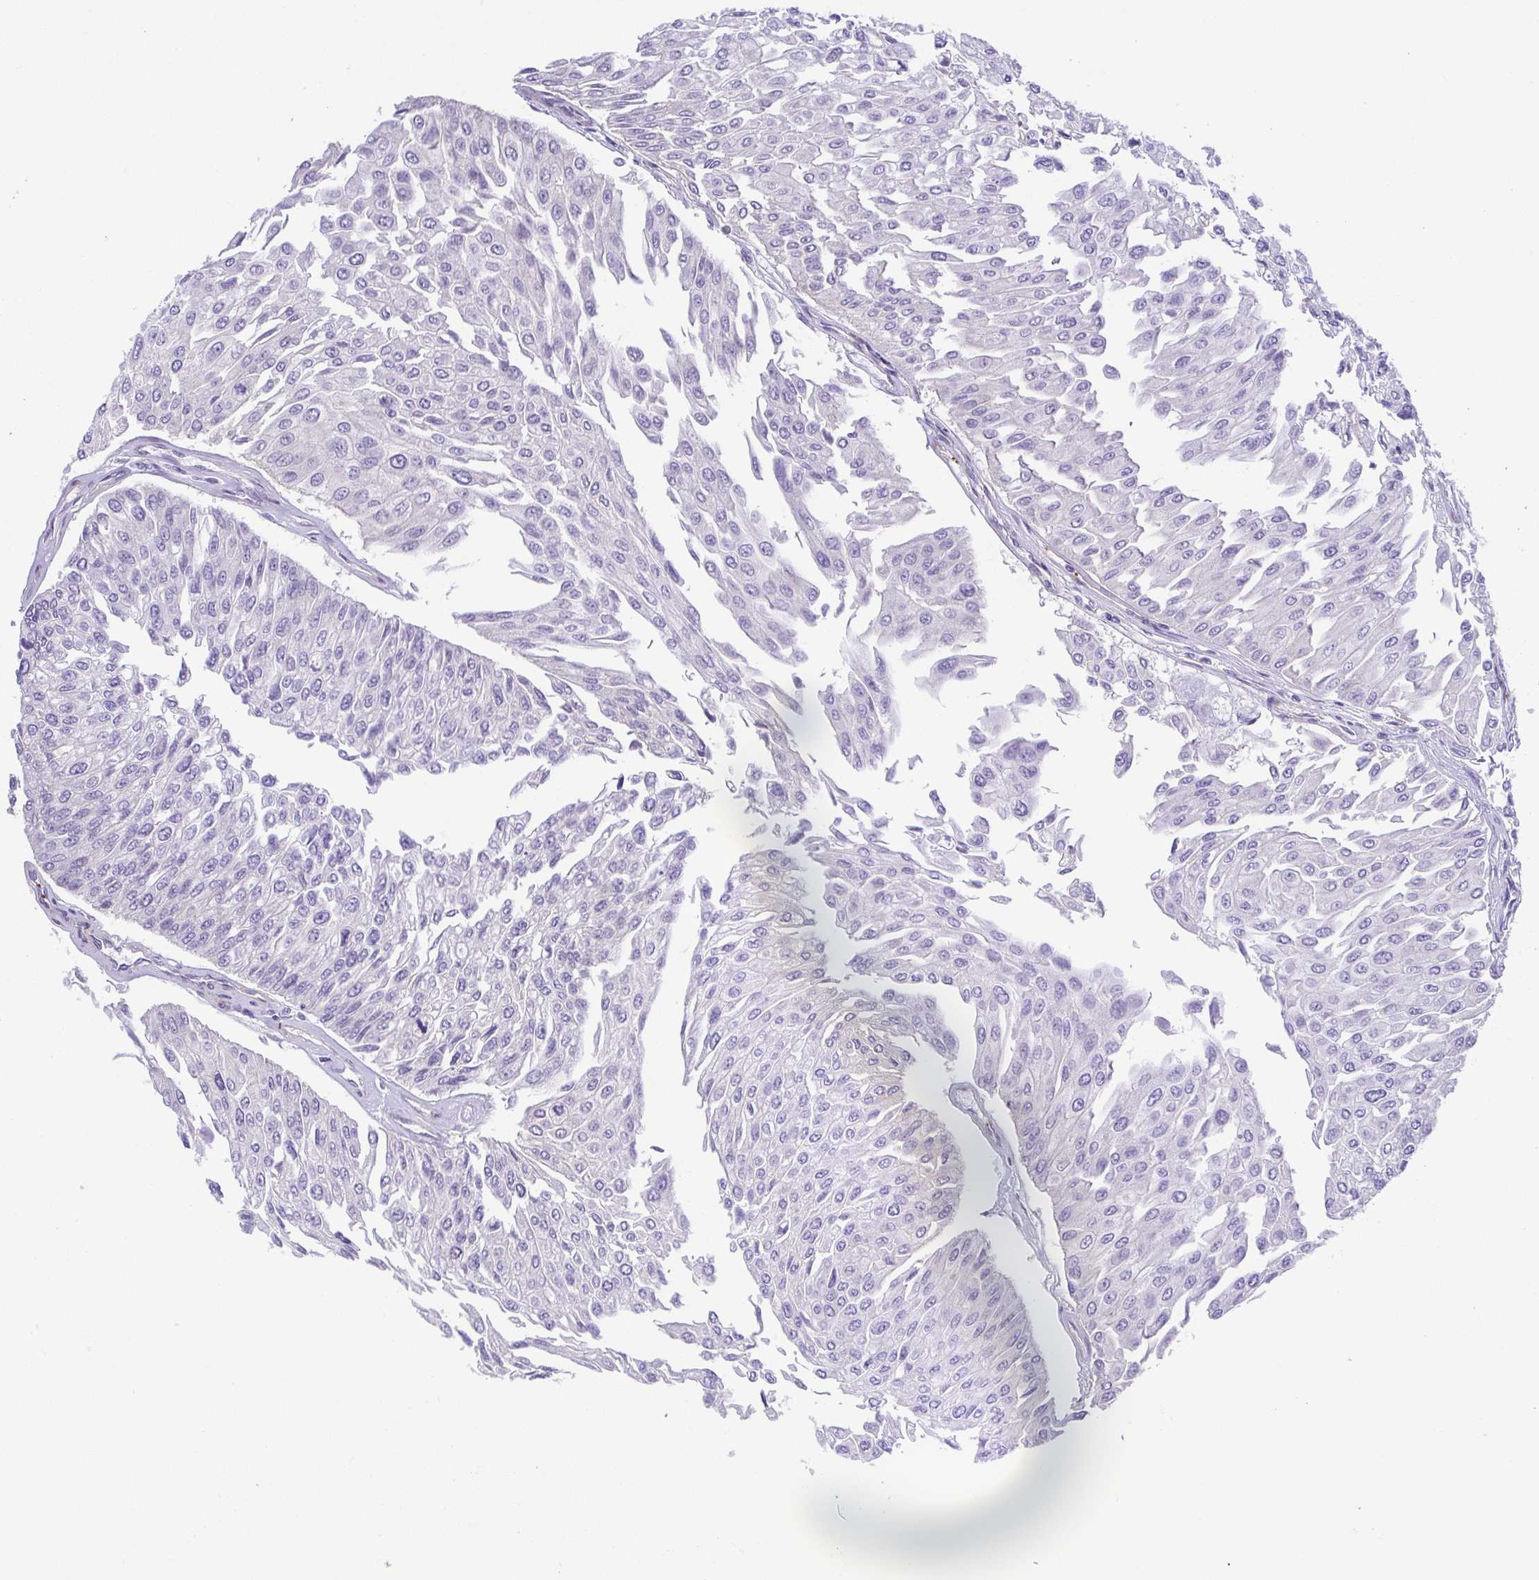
{"staining": {"intensity": "negative", "quantity": "none", "location": "none"}, "tissue": "urothelial cancer", "cell_type": "Tumor cells", "image_type": "cancer", "snomed": [{"axis": "morphology", "description": "Urothelial carcinoma, NOS"}, {"axis": "topography", "description": "Urinary bladder"}], "caption": "Immunohistochemistry (IHC) of transitional cell carcinoma reveals no expression in tumor cells.", "gene": "PRR14L", "patient": {"sex": "male", "age": 67}}